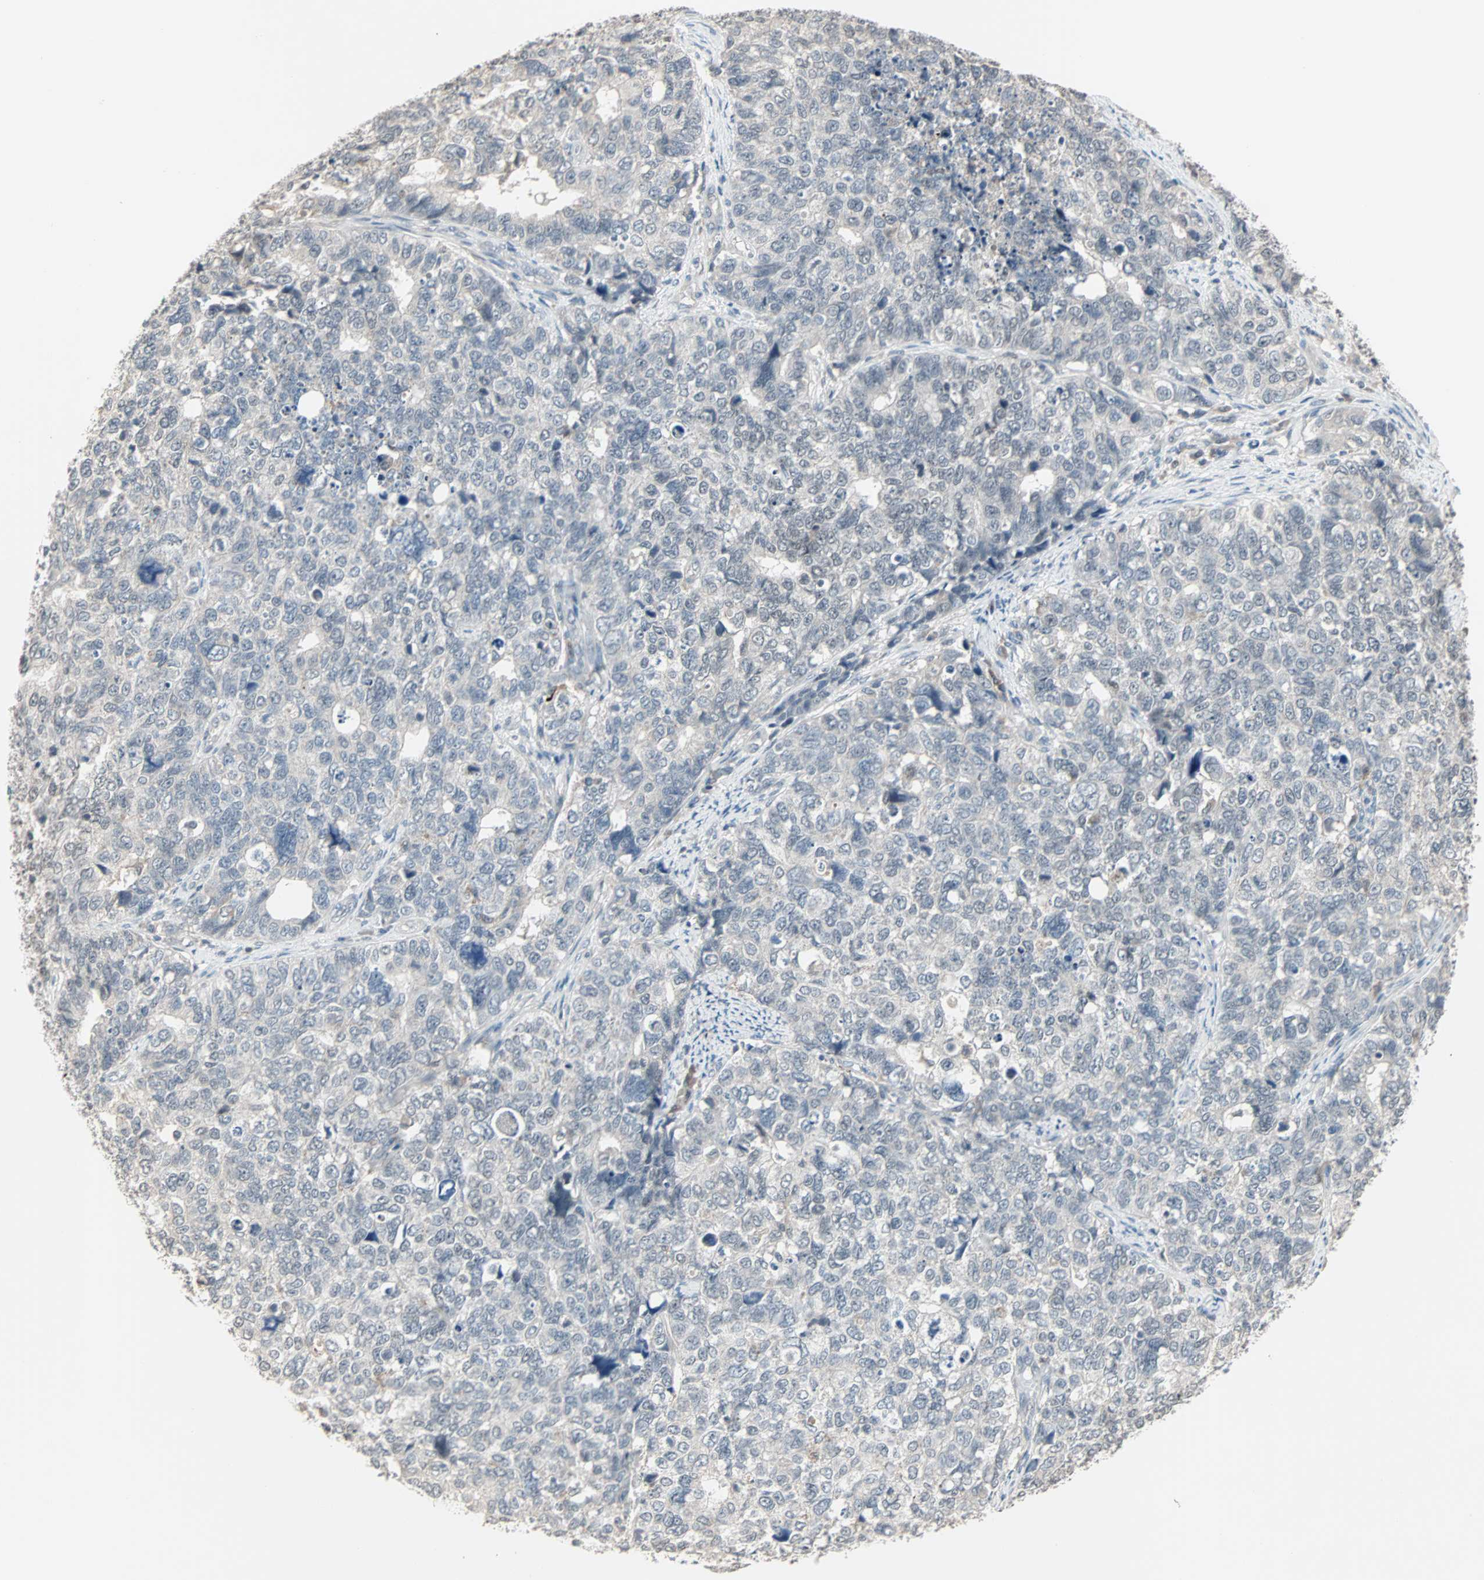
{"staining": {"intensity": "weak", "quantity": "<25%", "location": "cytoplasmic/membranous"}, "tissue": "cervical cancer", "cell_type": "Tumor cells", "image_type": "cancer", "snomed": [{"axis": "morphology", "description": "Squamous cell carcinoma, NOS"}, {"axis": "topography", "description": "Cervix"}], "caption": "High magnification brightfield microscopy of squamous cell carcinoma (cervical) stained with DAB (3,3'-diaminobenzidine) (brown) and counterstained with hematoxylin (blue): tumor cells show no significant expression. (IHC, brightfield microscopy, high magnification).", "gene": "KDM4A", "patient": {"sex": "female", "age": 63}}